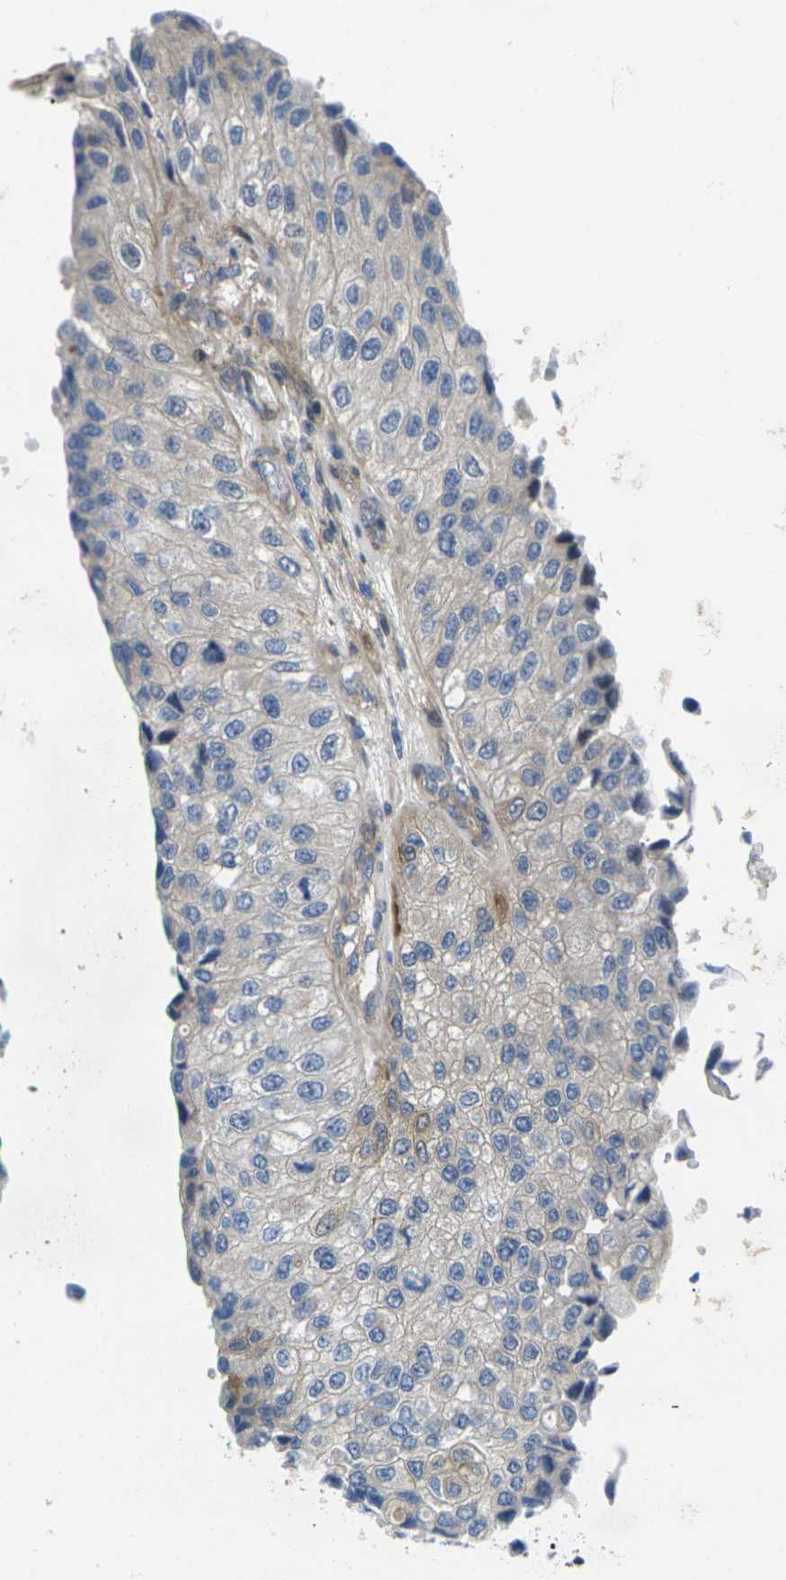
{"staining": {"intensity": "weak", "quantity": "<25%", "location": "cytoplasmic/membranous"}, "tissue": "urothelial cancer", "cell_type": "Tumor cells", "image_type": "cancer", "snomed": [{"axis": "morphology", "description": "Urothelial carcinoma, High grade"}, {"axis": "topography", "description": "Kidney"}, {"axis": "topography", "description": "Urinary bladder"}], "caption": "This image is of urothelial carcinoma (high-grade) stained with immunohistochemistry to label a protein in brown with the nuclei are counter-stained blue. There is no positivity in tumor cells.", "gene": "ROBO2", "patient": {"sex": "male", "age": 77}}